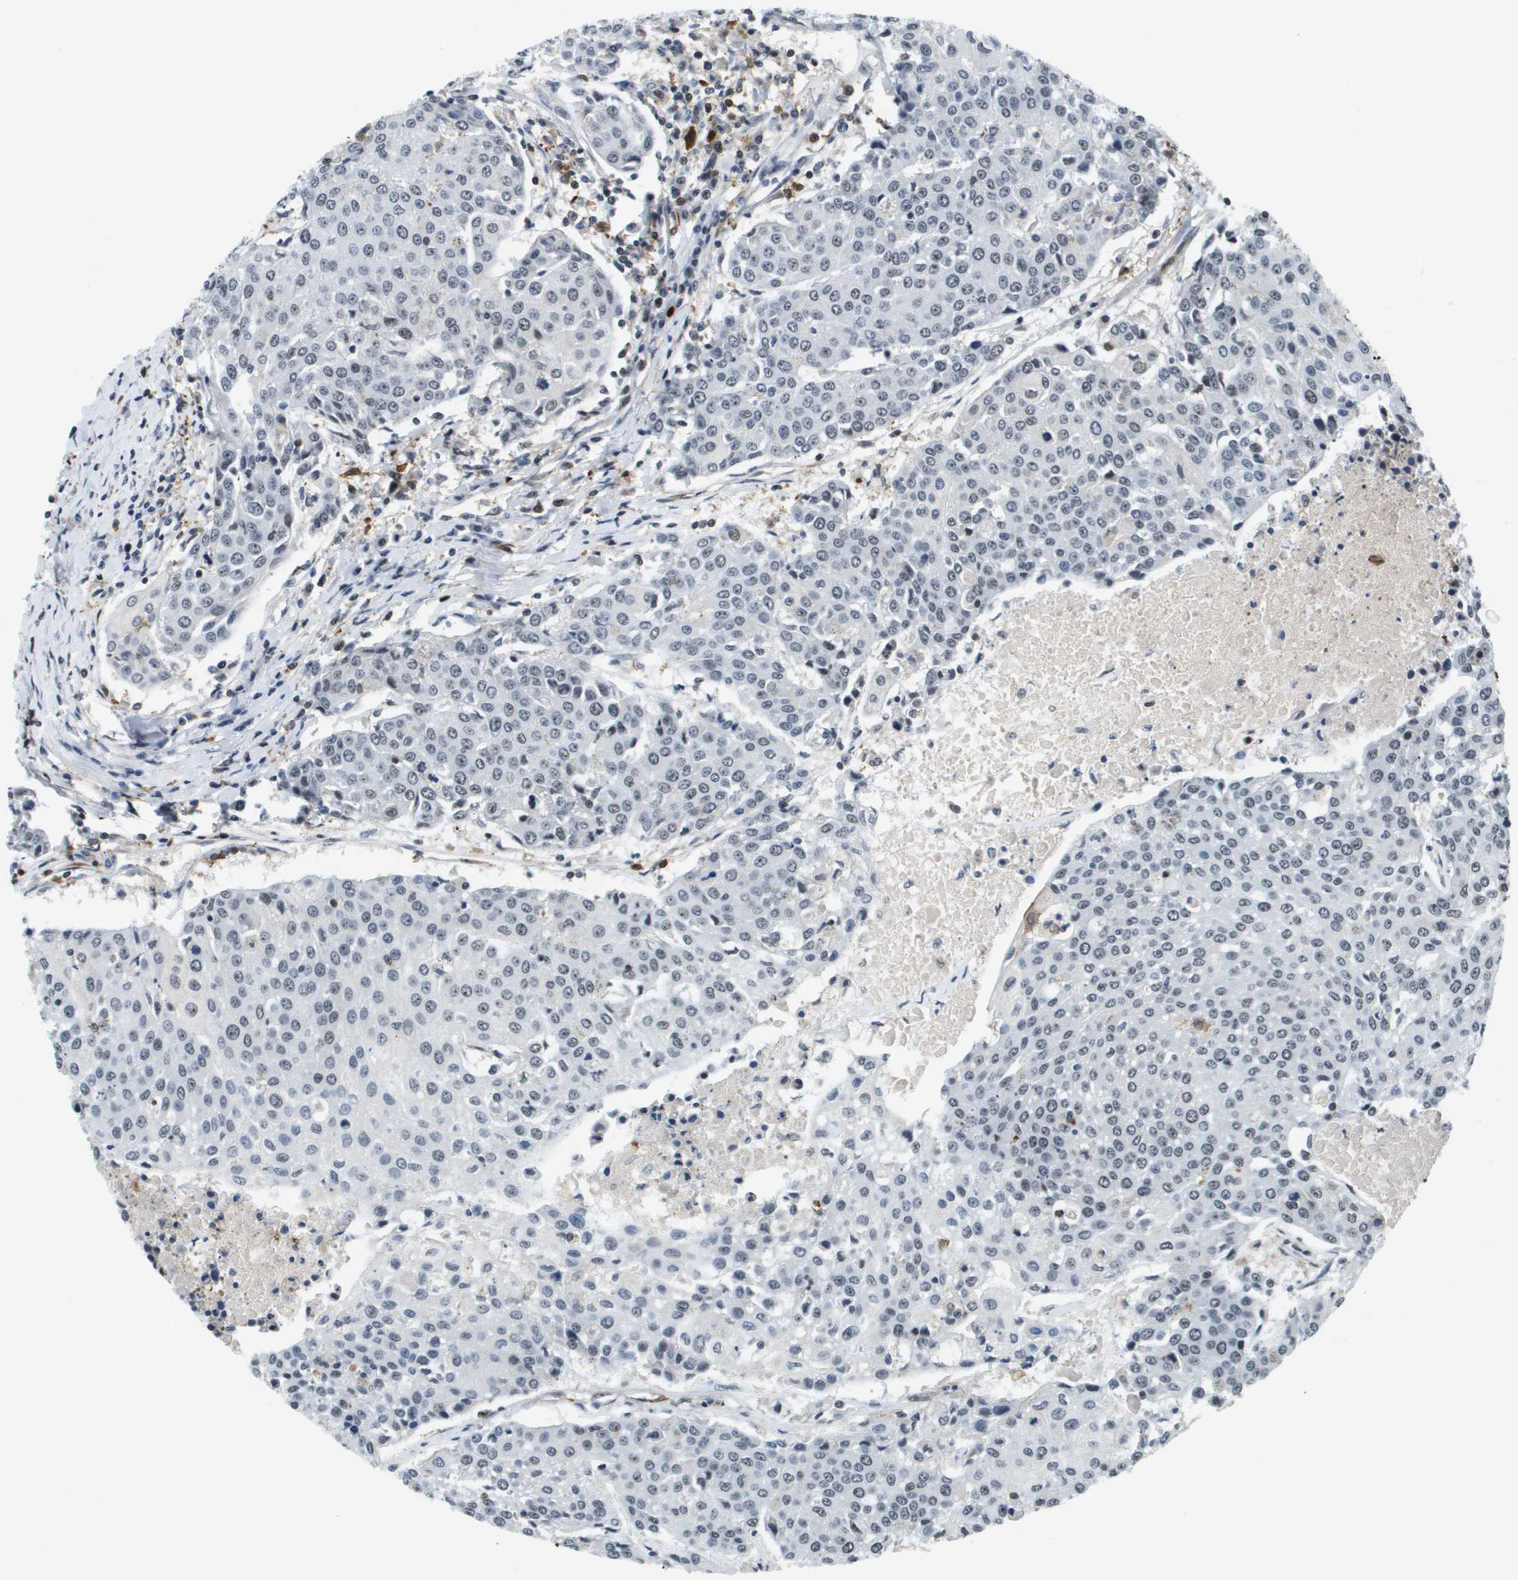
{"staining": {"intensity": "weak", "quantity": "<25%", "location": "nuclear"}, "tissue": "urothelial cancer", "cell_type": "Tumor cells", "image_type": "cancer", "snomed": [{"axis": "morphology", "description": "Urothelial carcinoma, High grade"}, {"axis": "topography", "description": "Urinary bladder"}], "caption": "A histopathology image of human urothelial cancer is negative for staining in tumor cells. Brightfield microscopy of immunohistochemistry stained with DAB (3,3'-diaminobenzidine) (brown) and hematoxylin (blue), captured at high magnification.", "gene": "EP400", "patient": {"sex": "female", "age": 85}}